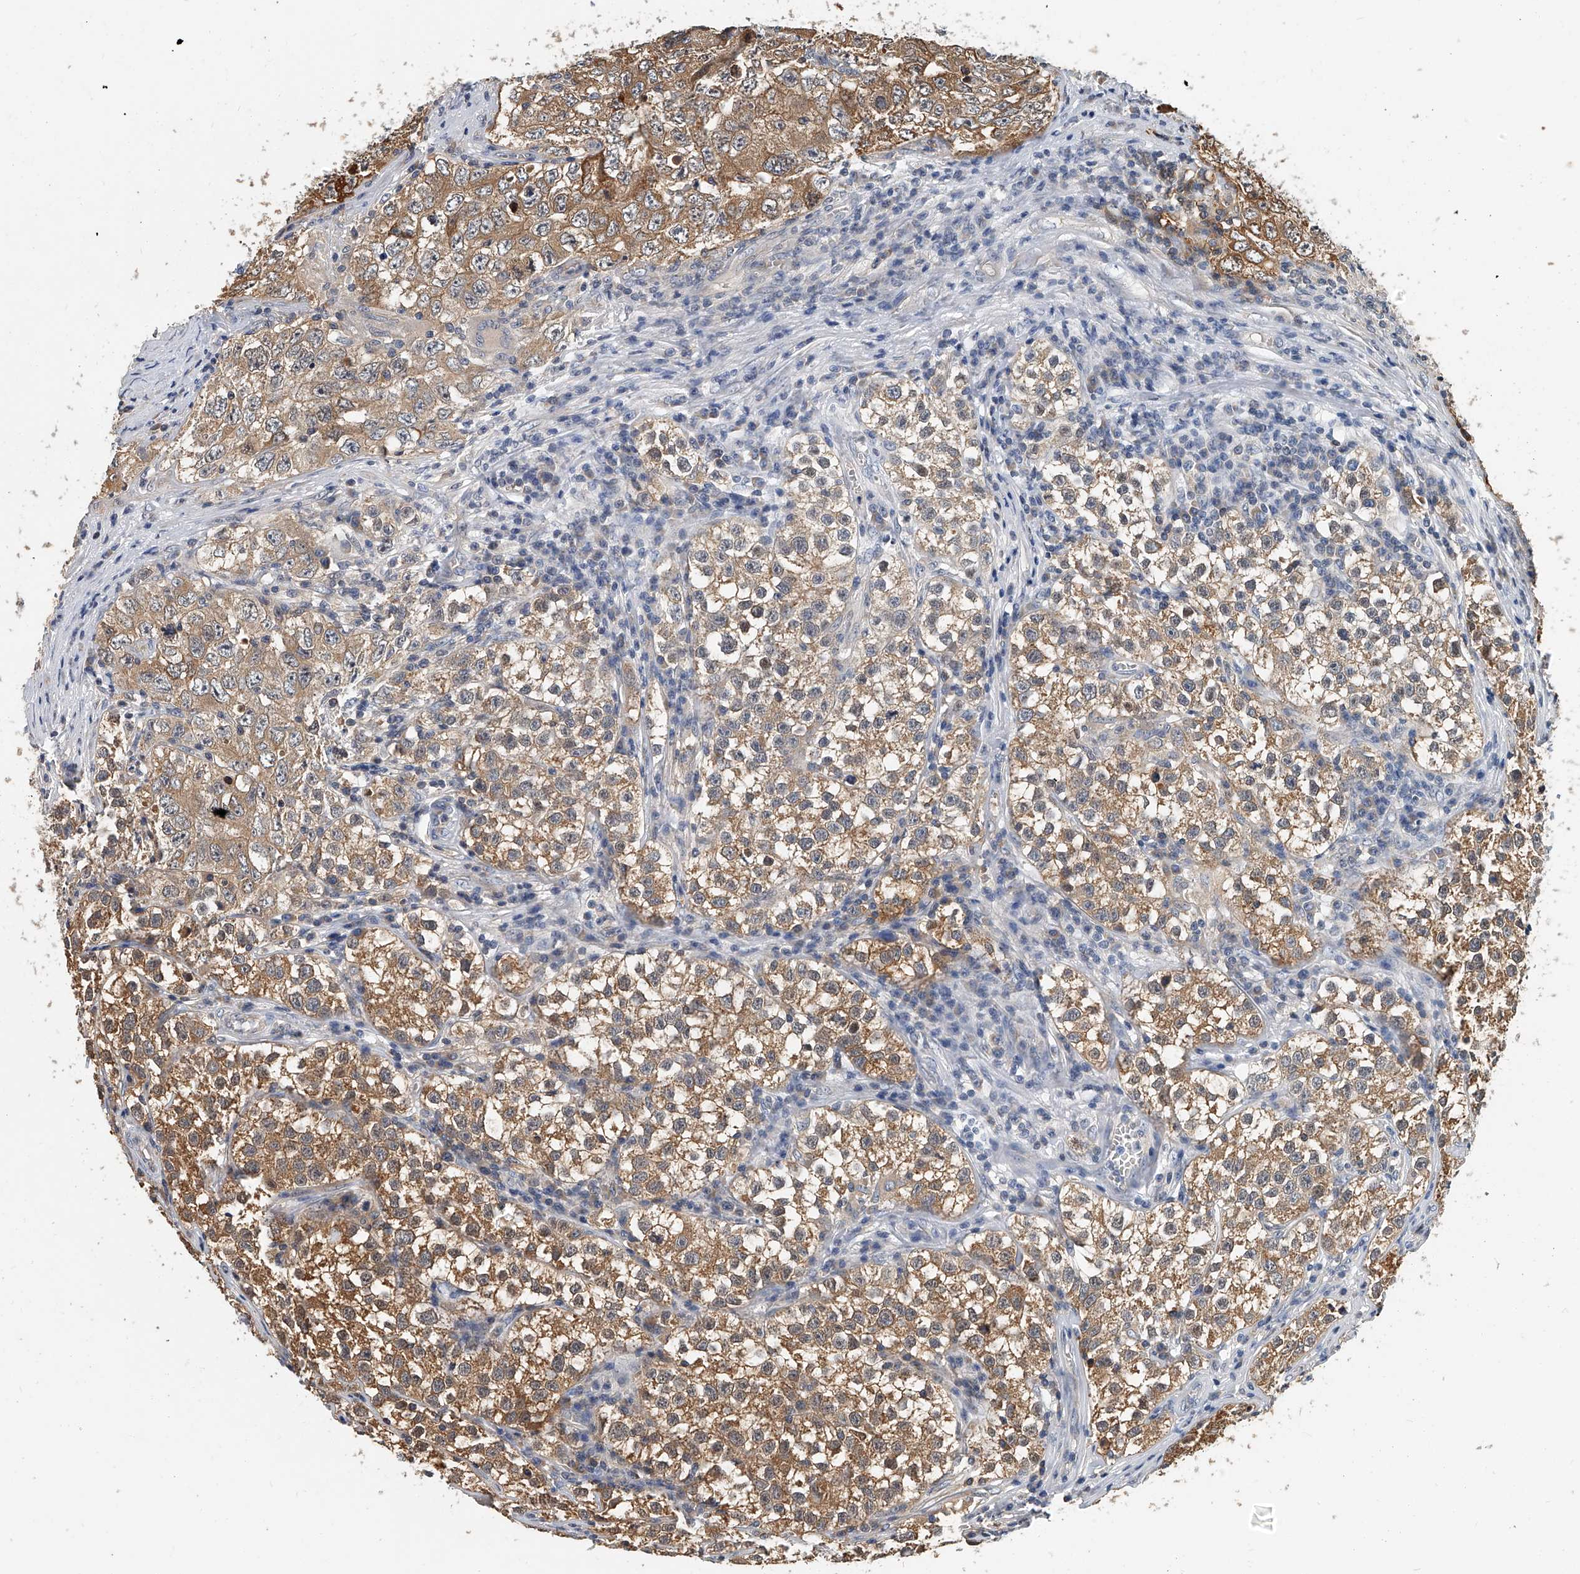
{"staining": {"intensity": "moderate", "quantity": ">75%", "location": "cytoplasmic/membranous"}, "tissue": "testis cancer", "cell_type": "Tumor cells", "image_type": "cancer", "snomed": [{"axis": "morphology", "description": "Seminoma, NOS"}, {"axis": "morphology", "description": "Carcinoma, Embryonal, NOS"}, {"axis": "topography", "description": "Testis"}], "caption": "Testis seminoma tissue demonstrates moderate cytoplasmic/membranous expression in about >75% of tumor cells, visualized by immunohistochemistry.", "gene": "CD200", "patient": {"sex": "male", "age": 43}}